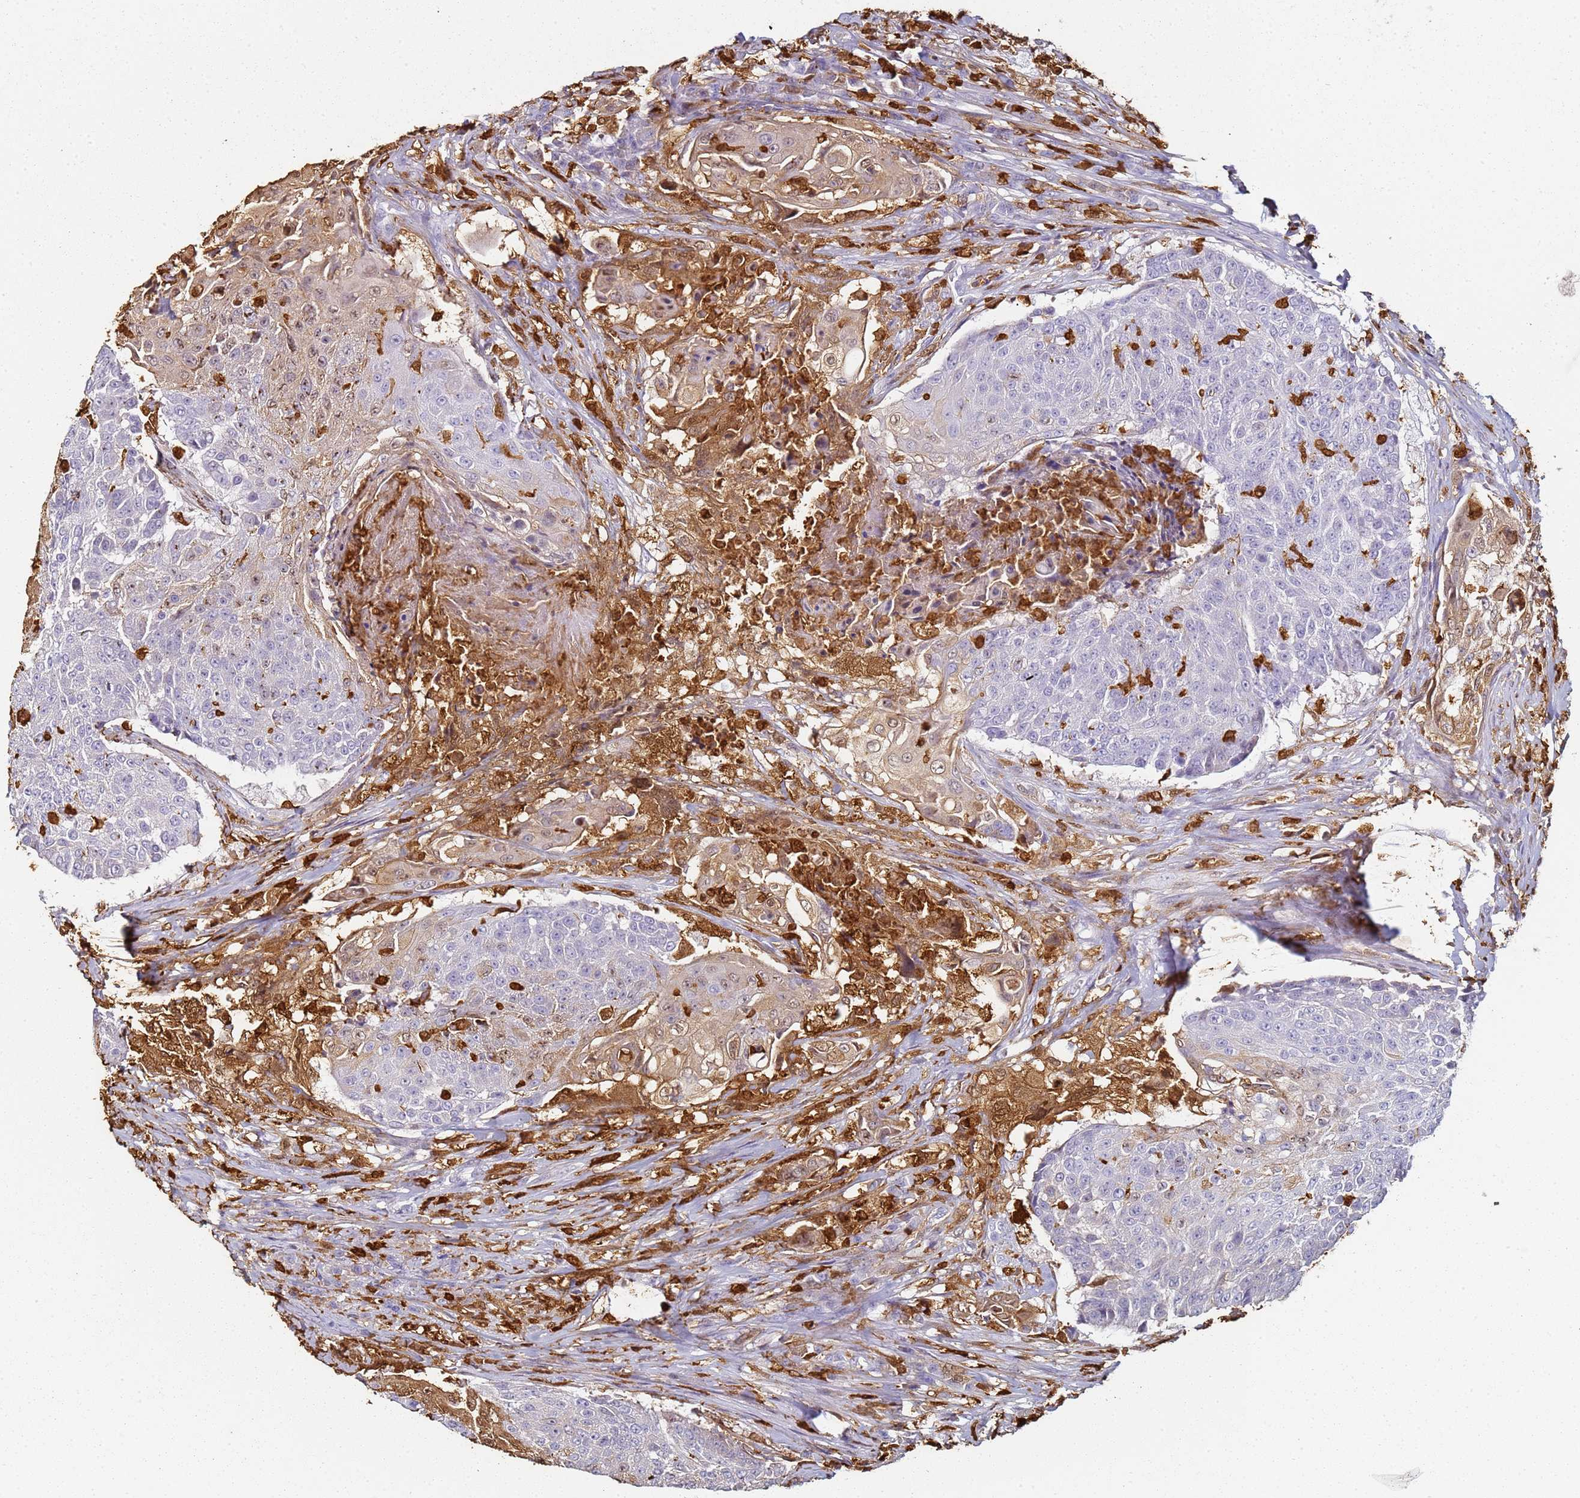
{"staining": {"intensity": "negative", "quantity": "none", "location": "none"}, "tissue": "urothelial cancer", "cell_type": "Tumor cells", "image_type": "cancer", "snomed": [{"axis": "morphology", "description": "Urothelial carcinoma, High grade"}, {"axis": "topography", "description": "Urinary bladder"}], "caption": "This is a histopathology image of immunohistochemistry (IHC) staining of urothelial carcinoma (high-grade), which shows no positivity in tumor cells.", "gene": "S100A4", "patient": {"sex": "female", "age": 63}}